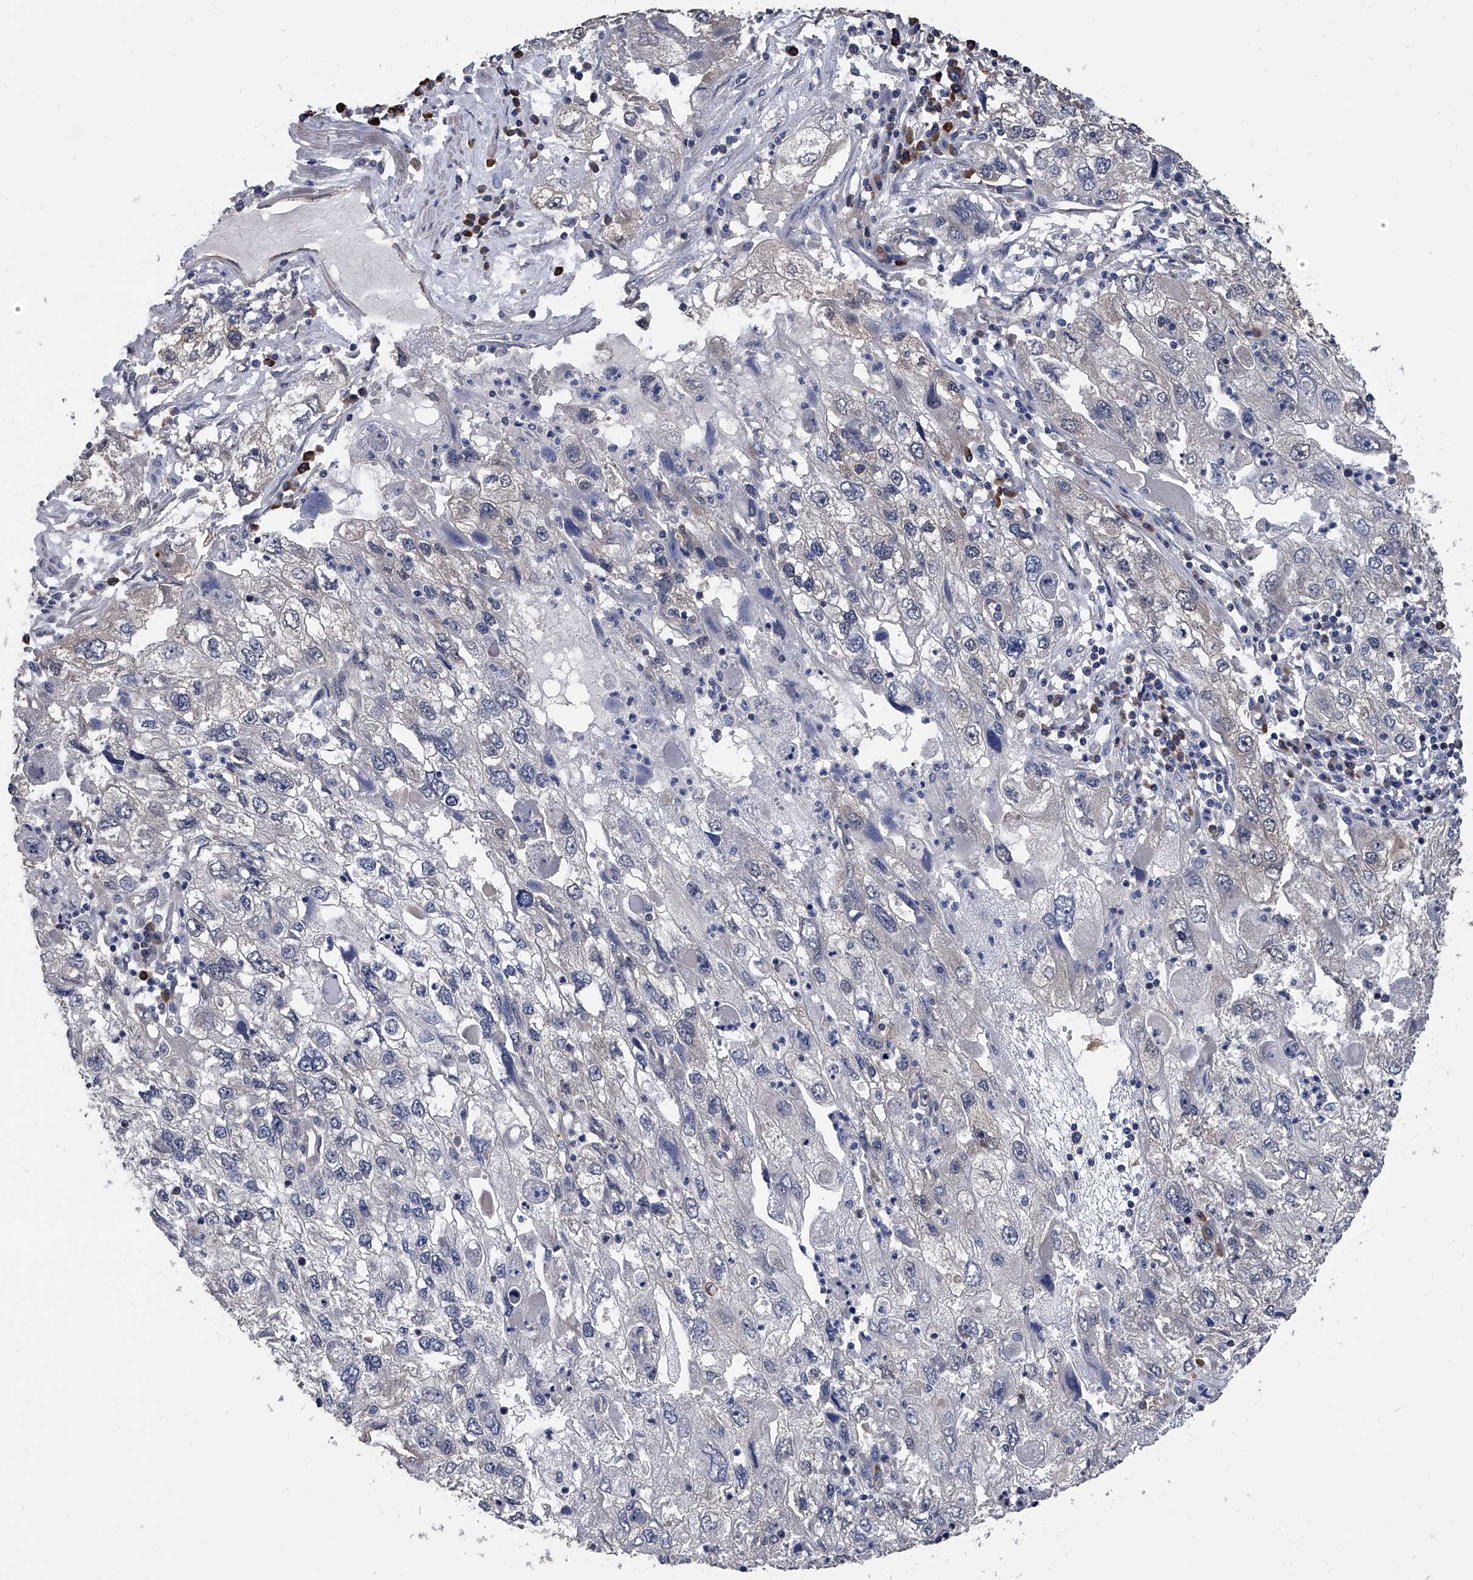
{"staining": {"intensity": "negative", "quantity": "none", "location": "none"}, "tissue": "endometrial cancer", "cell_type": "Tumor cells", "image_type": "cancer", "snomed": [{"axis": "morphology", "description": "Adenocarcinoma, NOS"}, {"axis": "topography", "description": "Endometrium"}], "caption": "Tumor cells are negative for brown protein staining in endometrial adenocarcinoma.", "gene": "CFAP298", "patient": {"sex": "female", "age": 49}}